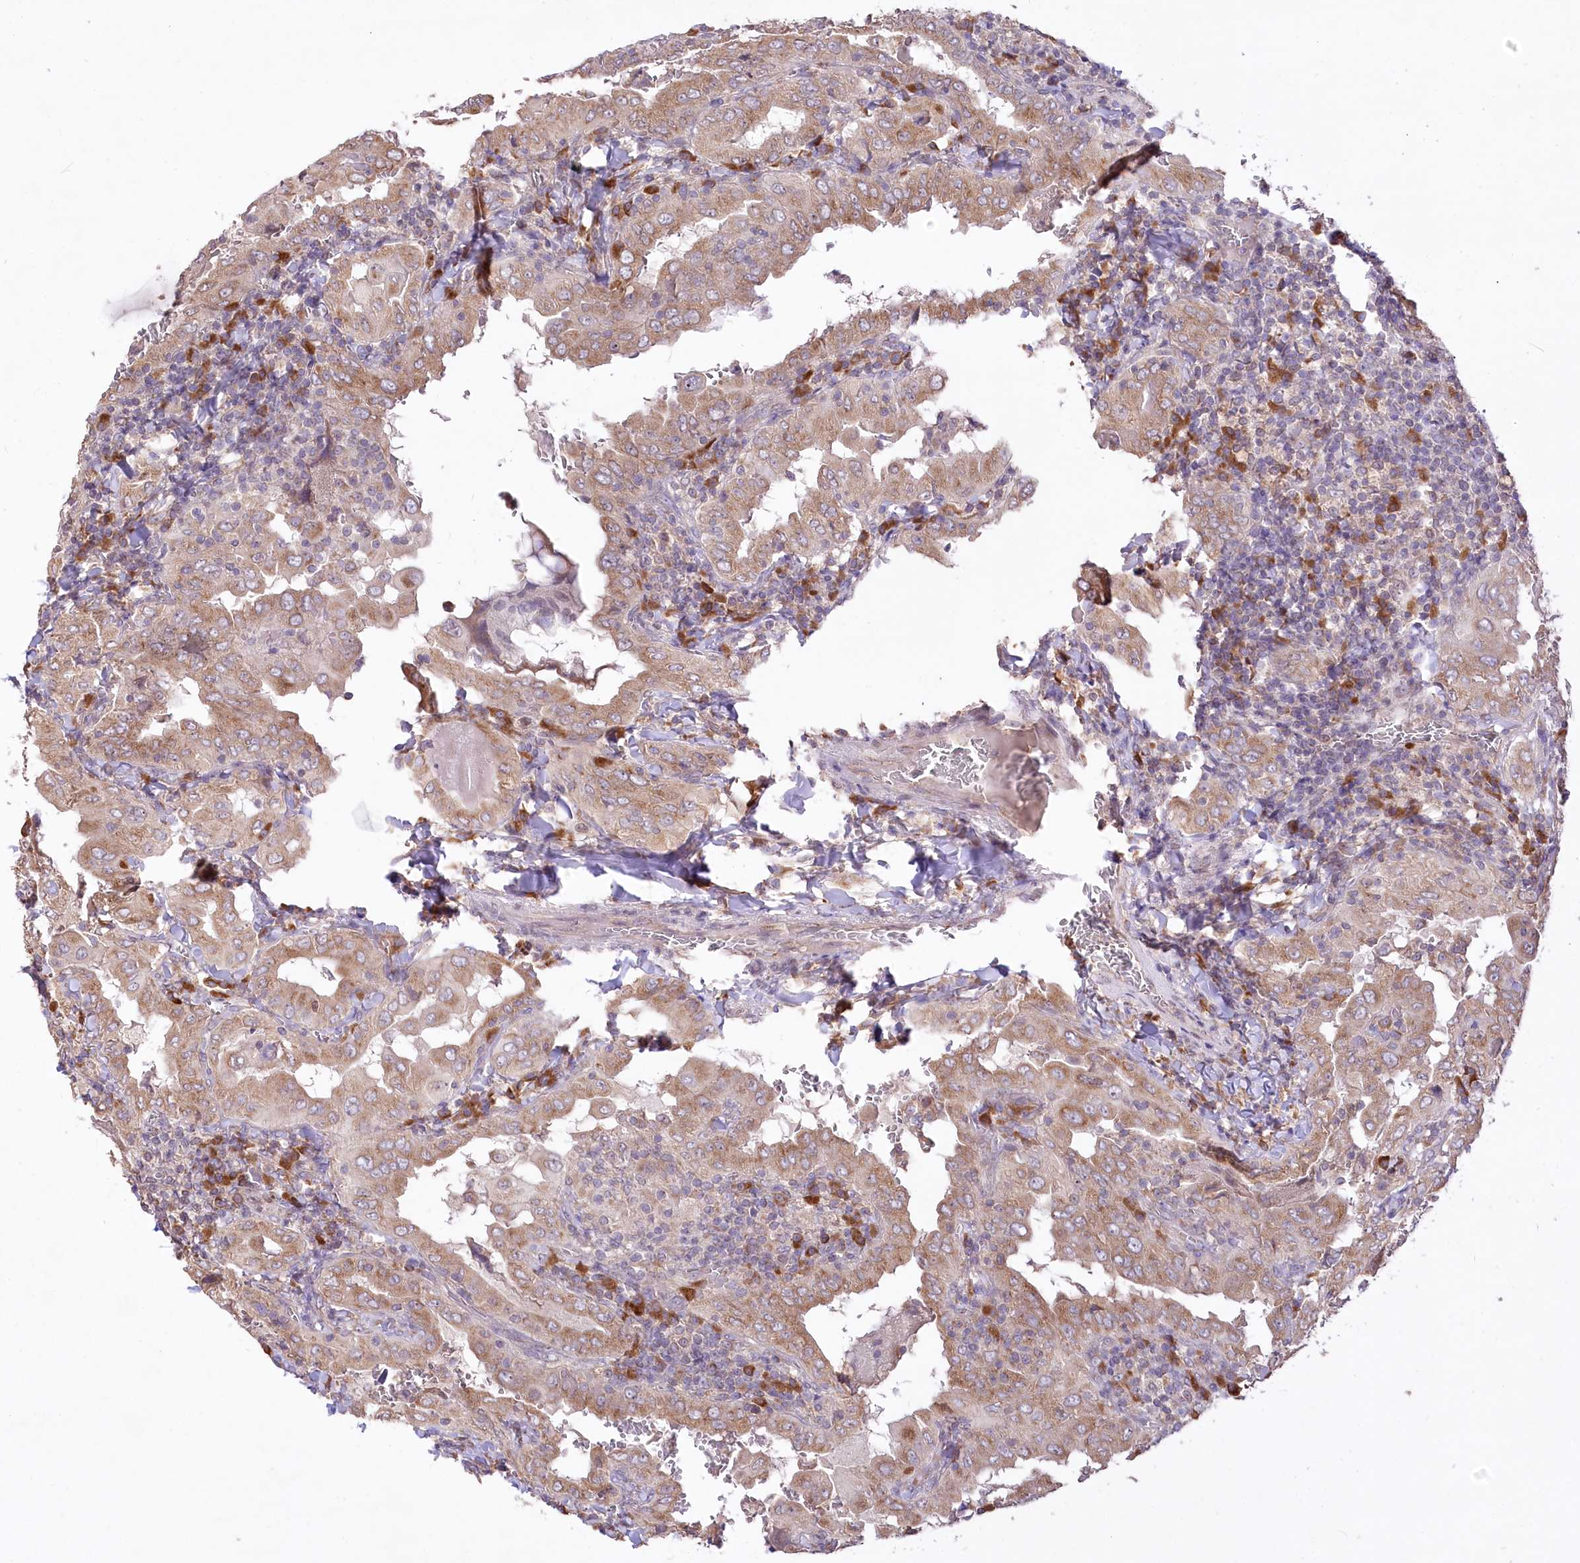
{"staining": {"intensity": "moderate", "quantity": ">75%", "location": "cytoplasmic/membranous"}, "tissue": "thyroid cancer", "cell_type": "Tumor cells", "image_type": "cancer", "snomed": [{"axis": "morphology", "description": "Papillary adenocarcinoma, NOS"}, {"axis": "topography", "description": "Thyroid gland"}], "caption": "A high-resolution image shows immunohistochemistry (IHC) staining of thyroid cancer, which shows moderate cytoplasmic/membranous expression in about >75% of tumor cells. The staining was performed using DAB, with brown indicating positive protein expression. Nuclei are stained blue with hematoxylin.", "gene": "STT3B", "patient": {"sex": "female", "age": 72}}